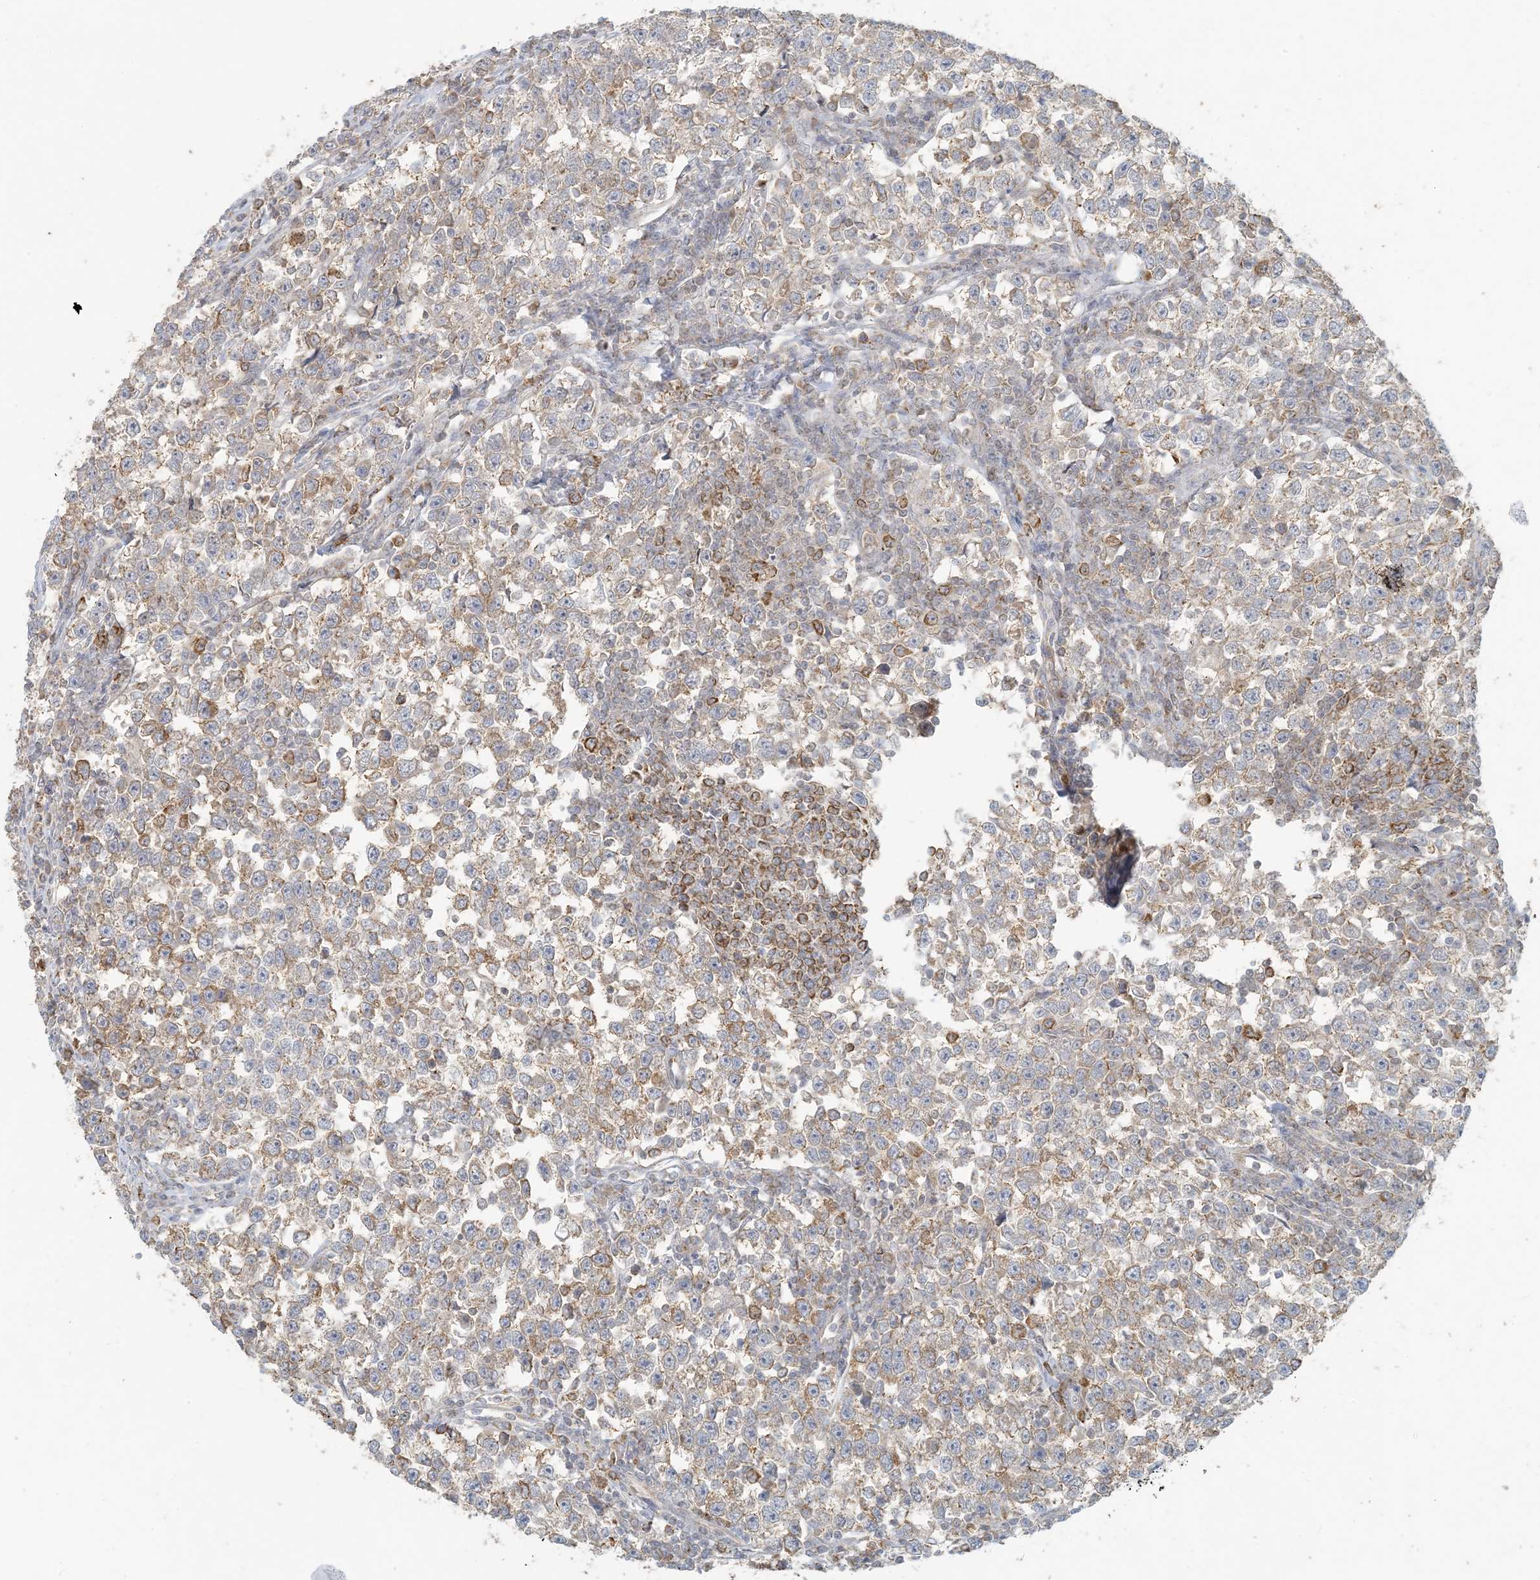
{"staining": {"intensity": "weak", "quantity": ">75%", "location": "cytoplasmic/membranous"}, "tissue": "testis cancer", "cell_type": "Tumor cells", "image_type": "cancer", "snomed": [{"axis": "morphology", "description": "Normal tissue, NOS"}, {"axis": "morphology", "description": "Seminoma, NOS"}, {"axis": "topography", "description": "Testis"}], "caption": "The photomicrograph displays immunohistochemical staining of testis cancer. There is weak cytoplasmic/membranous expression is appreciated in approximately >75% of tumor cells.", "gene": "HACL1", "patient": {"sex": "male", "age": 43}}